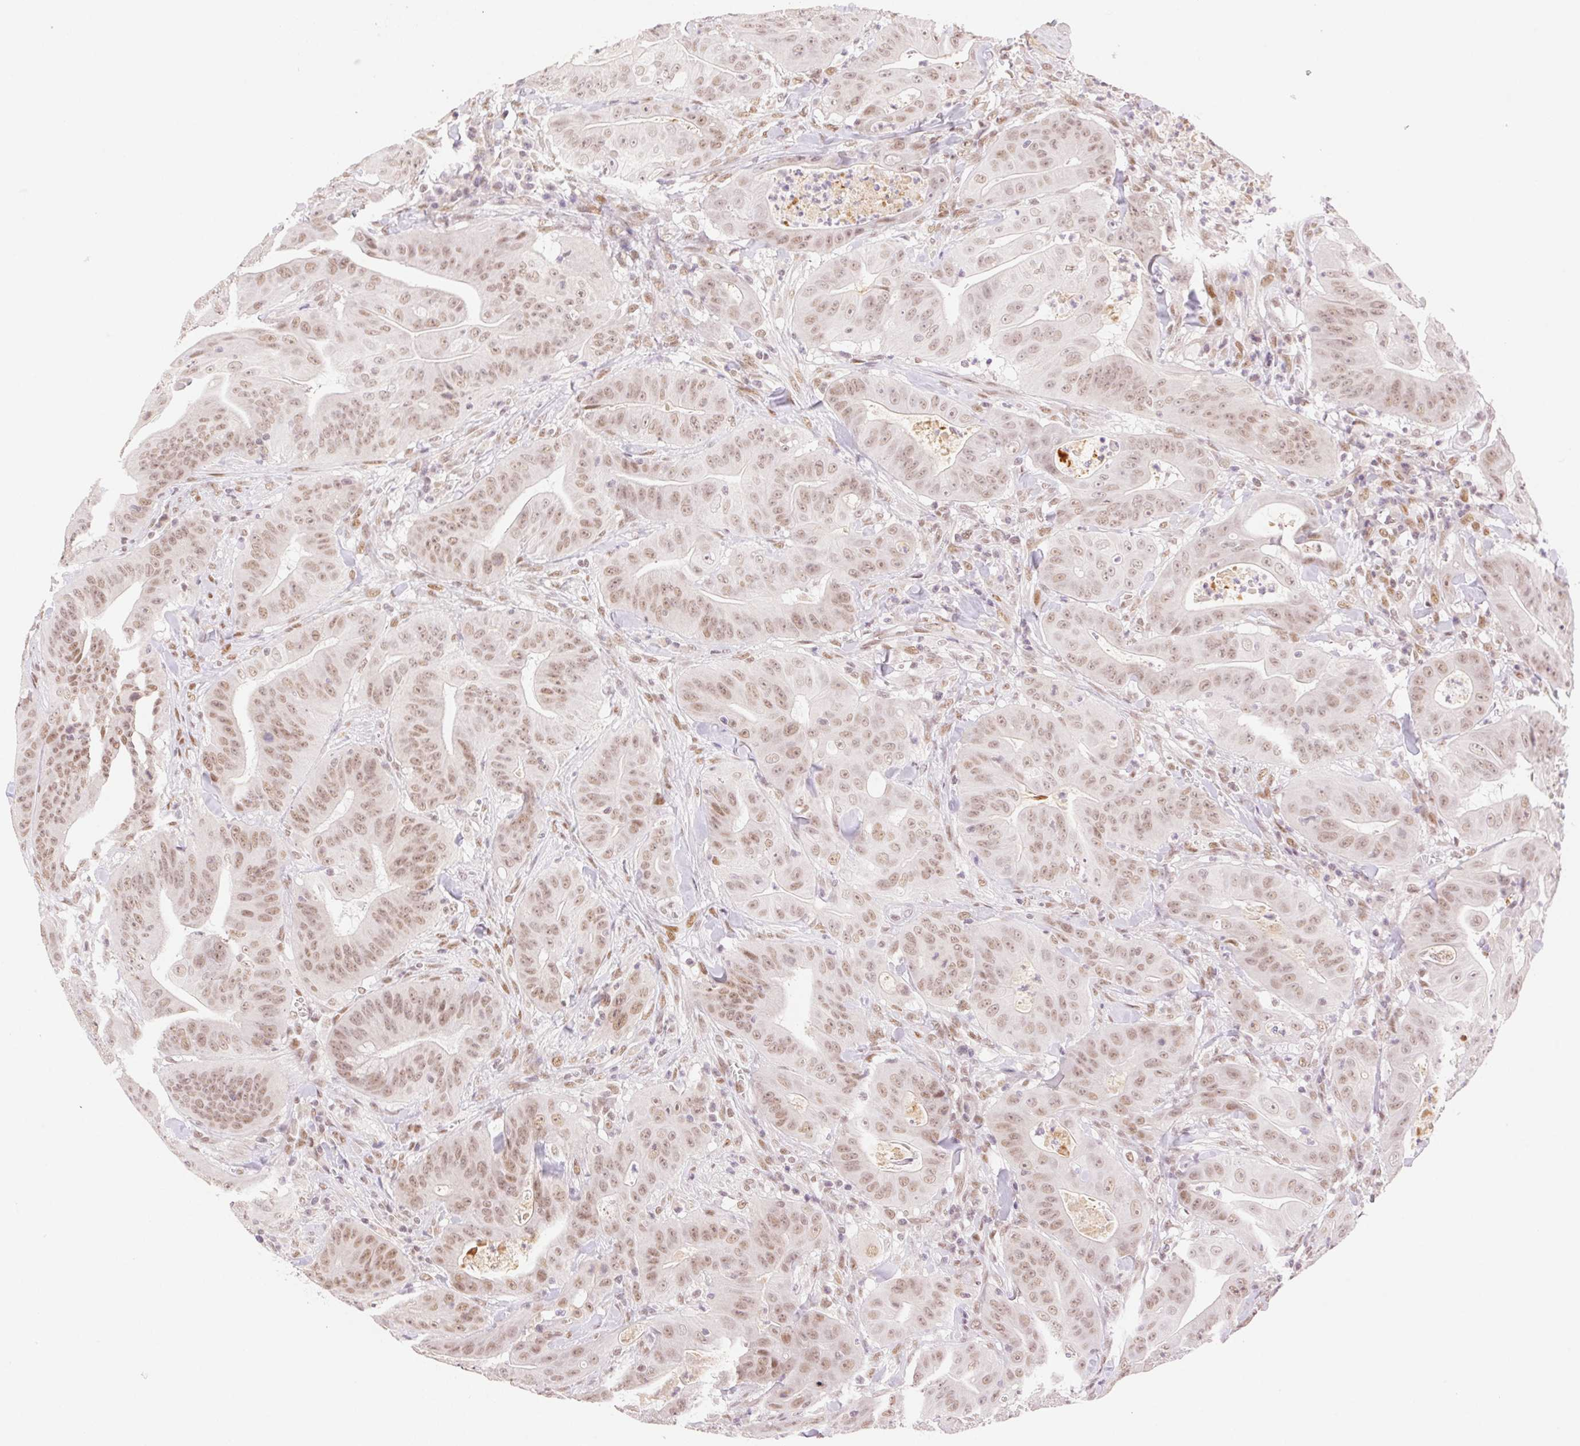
{"staining": {"intensity": "moderate", "quantity": ">75%", "location": "nuclear"}, "tissue": "colorectal cancer", "cell_type": "Tumor cells", "image_type": "cancer", "snomed": [{"axis": "morphology", "description": "Adenocarcinoma, NOS"}, {"axis": "topography", "description": "Colon"}], "caption": "Immunohistochemical staining of human colorectal adenocarcinoma demonstrates medium levels of moderate nuclear protein staining in approximately >75% of tumor cells.", "gene": "H2AZ2", "patient": {"sex": "male", "age": 33}}